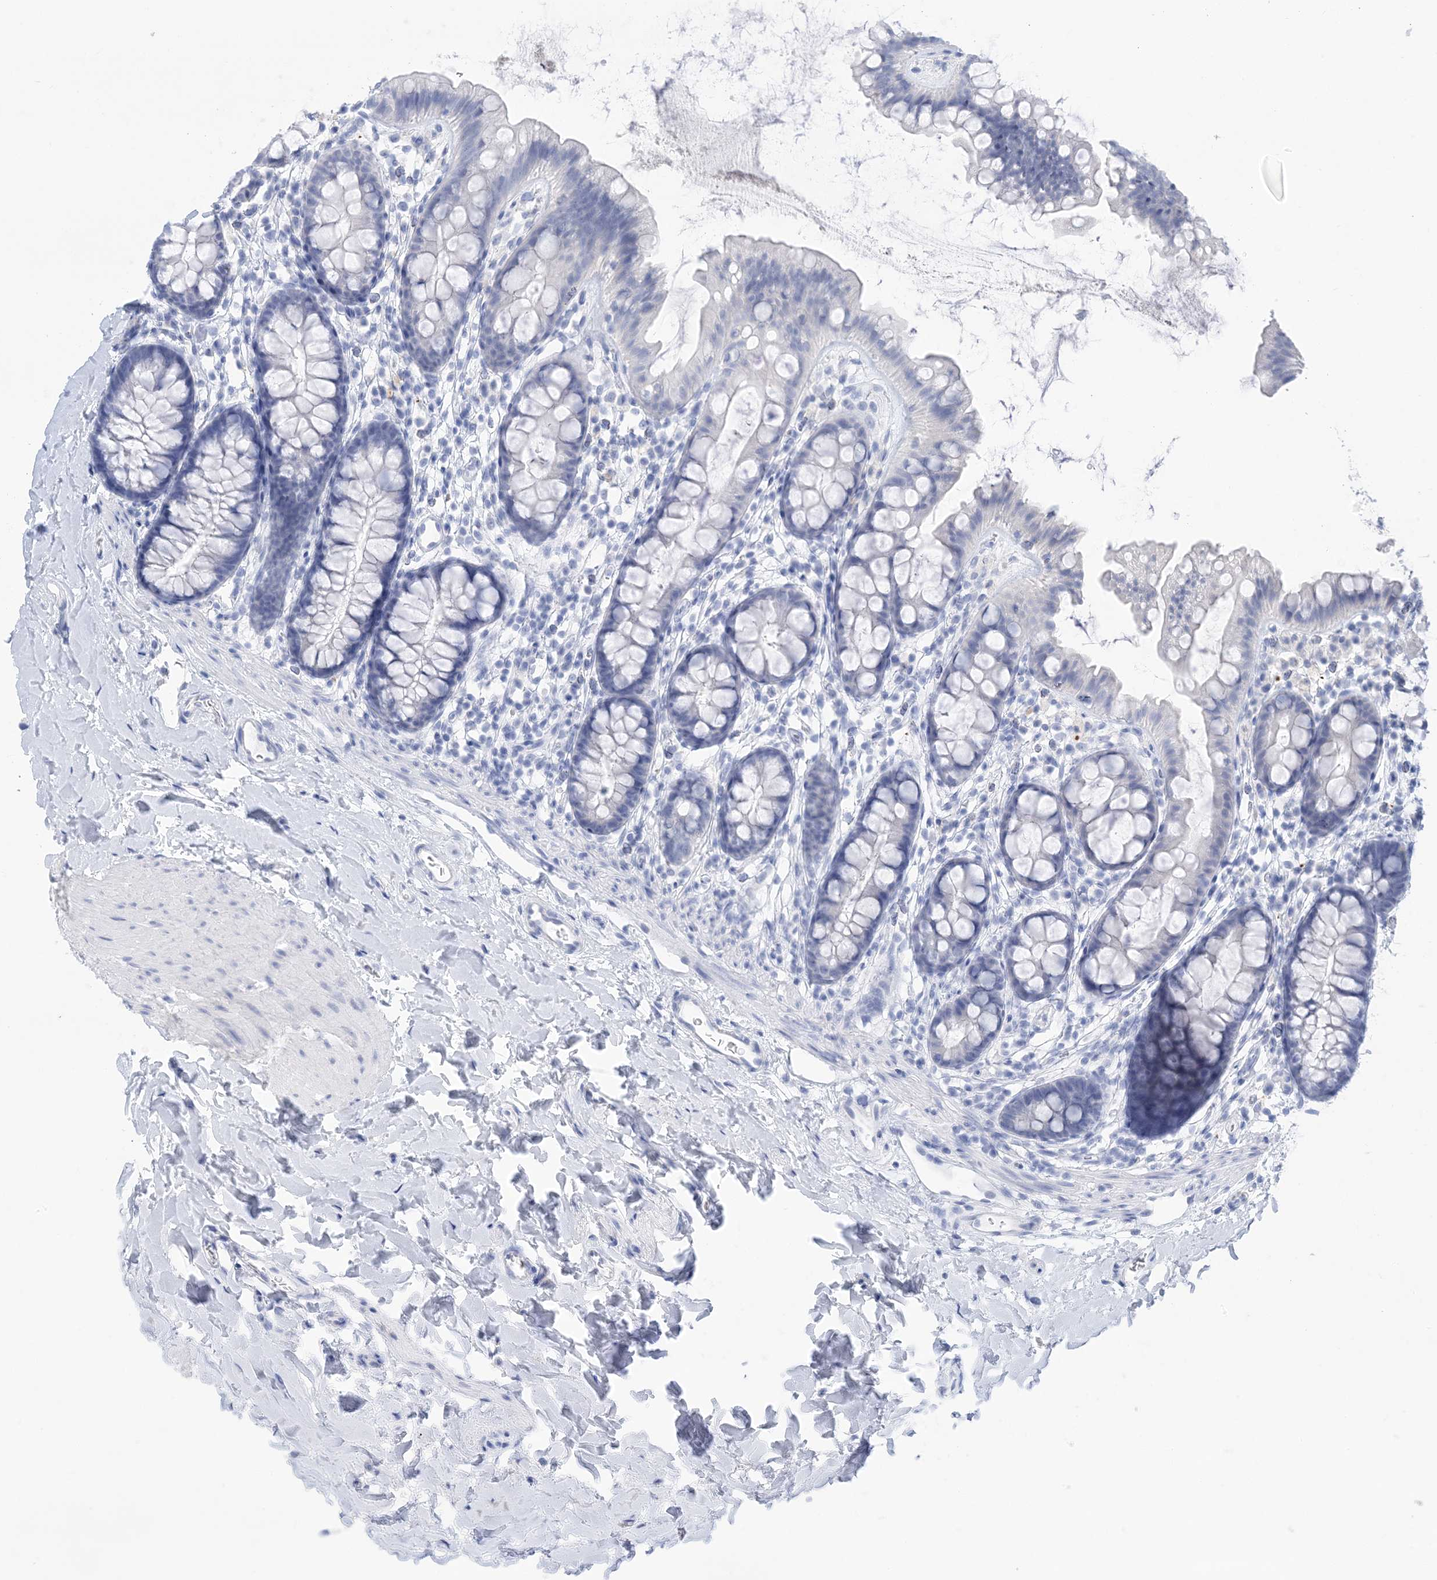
{"staining": {"intensity": "negative", "quantity": "none", "location": "none"}, "tissue": "colon", "cell_type": "Endothelial cells", "image_type": "normal", "snomed": [{"axis": "morphology", "description": "Normal tissue, NOS"}, {"axis": "topography", "description": "Colon"}], "caption": "Endothelial cells show no significant positivity in benign colon. The staining is performed using DAB brown chromogen with nuclei counter-stained in using hematoxylin.", "gene": "SH3YL1", "patient": {"sex": "female", "age": 62}}